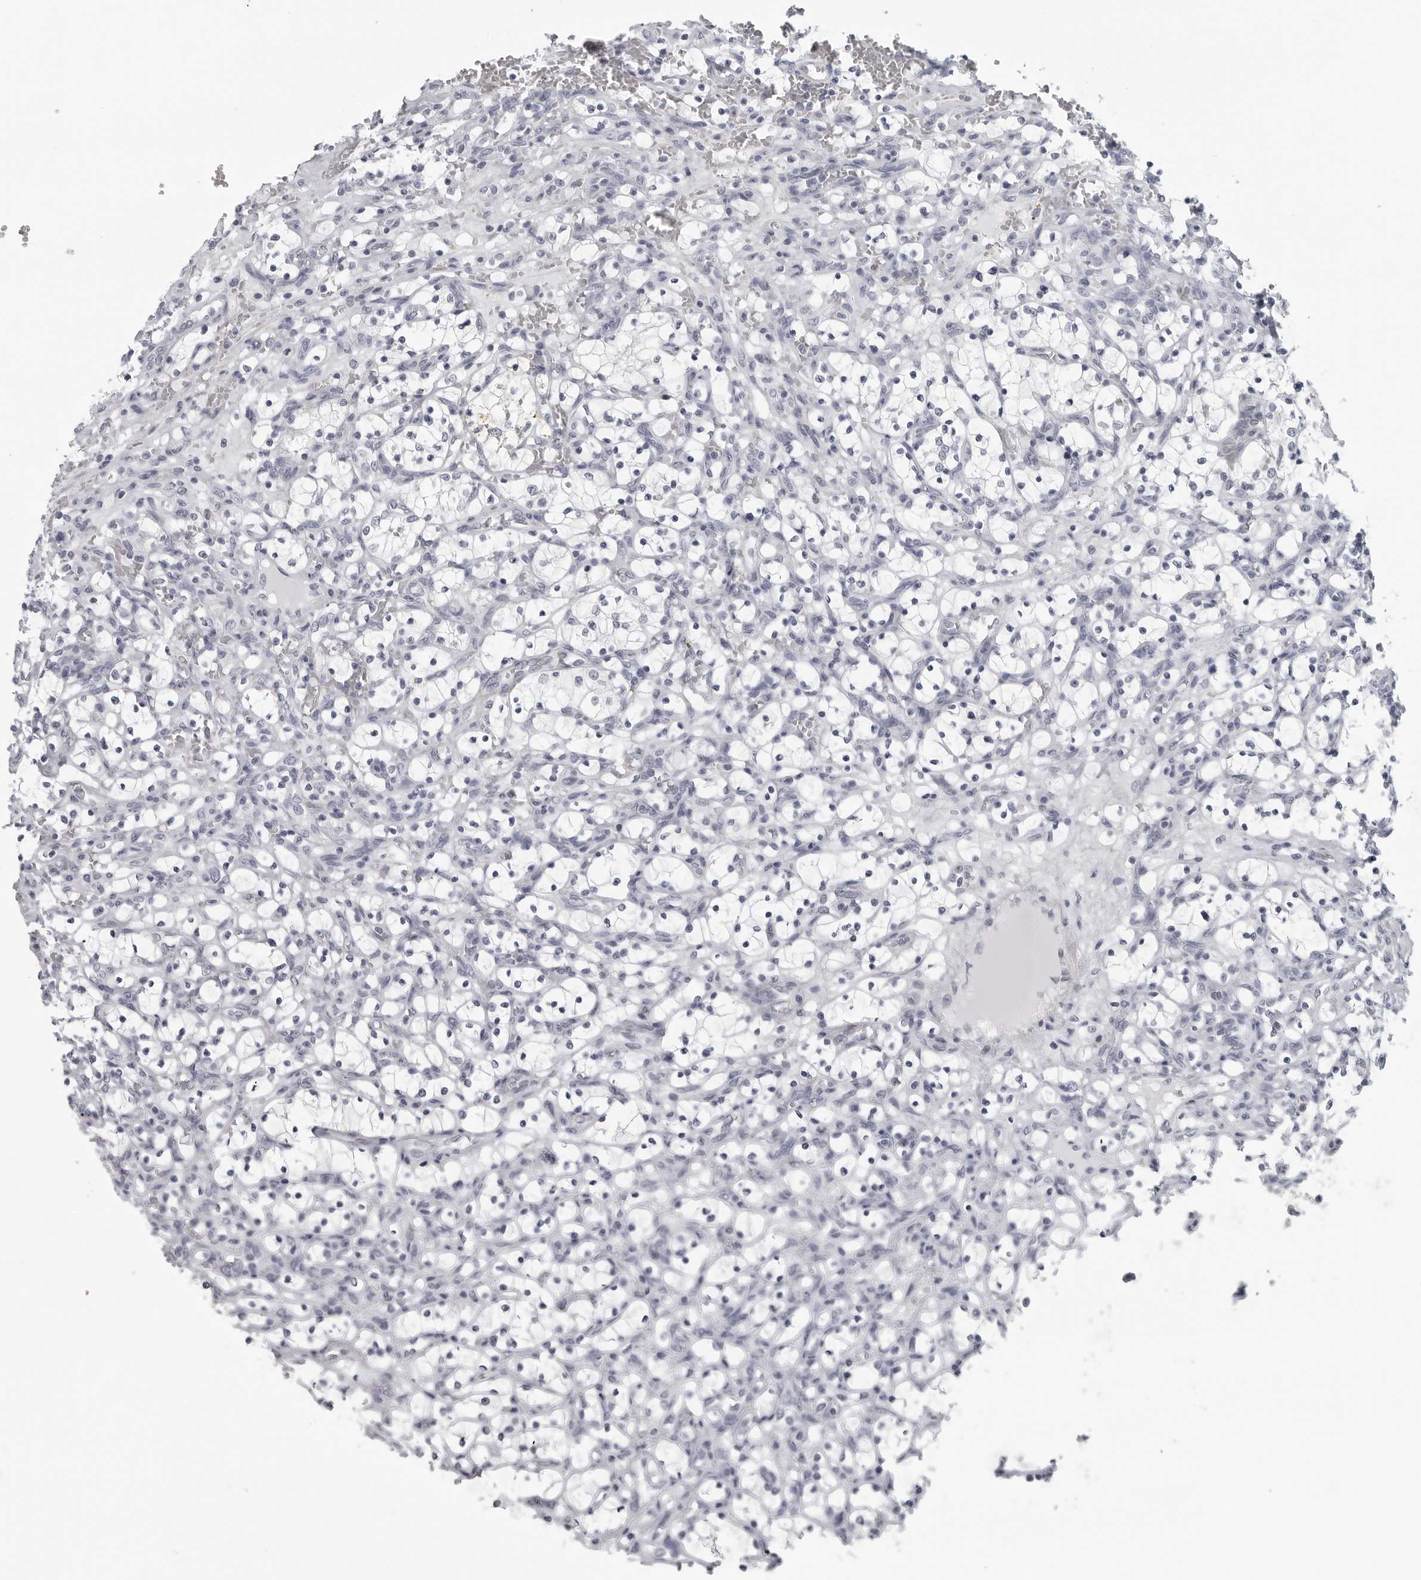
{"staining": {"intensity": "negative", "quantity": "none", "location": "none"}, "tissue": "renal cancer", "cell_type": "Tumor cells", "image_type": "cancer", "snomed": [{"axis": "morphology", "description": "Adenocarcinoma, NOS"}, {"axis": "topography", "description": "Kidney"}], "caption": "Tumor cells show no significant staining in renal cancer (adenocarcinoma).", "gene": "OPLAH", "patient": {"sex": "female", "age": 69}}